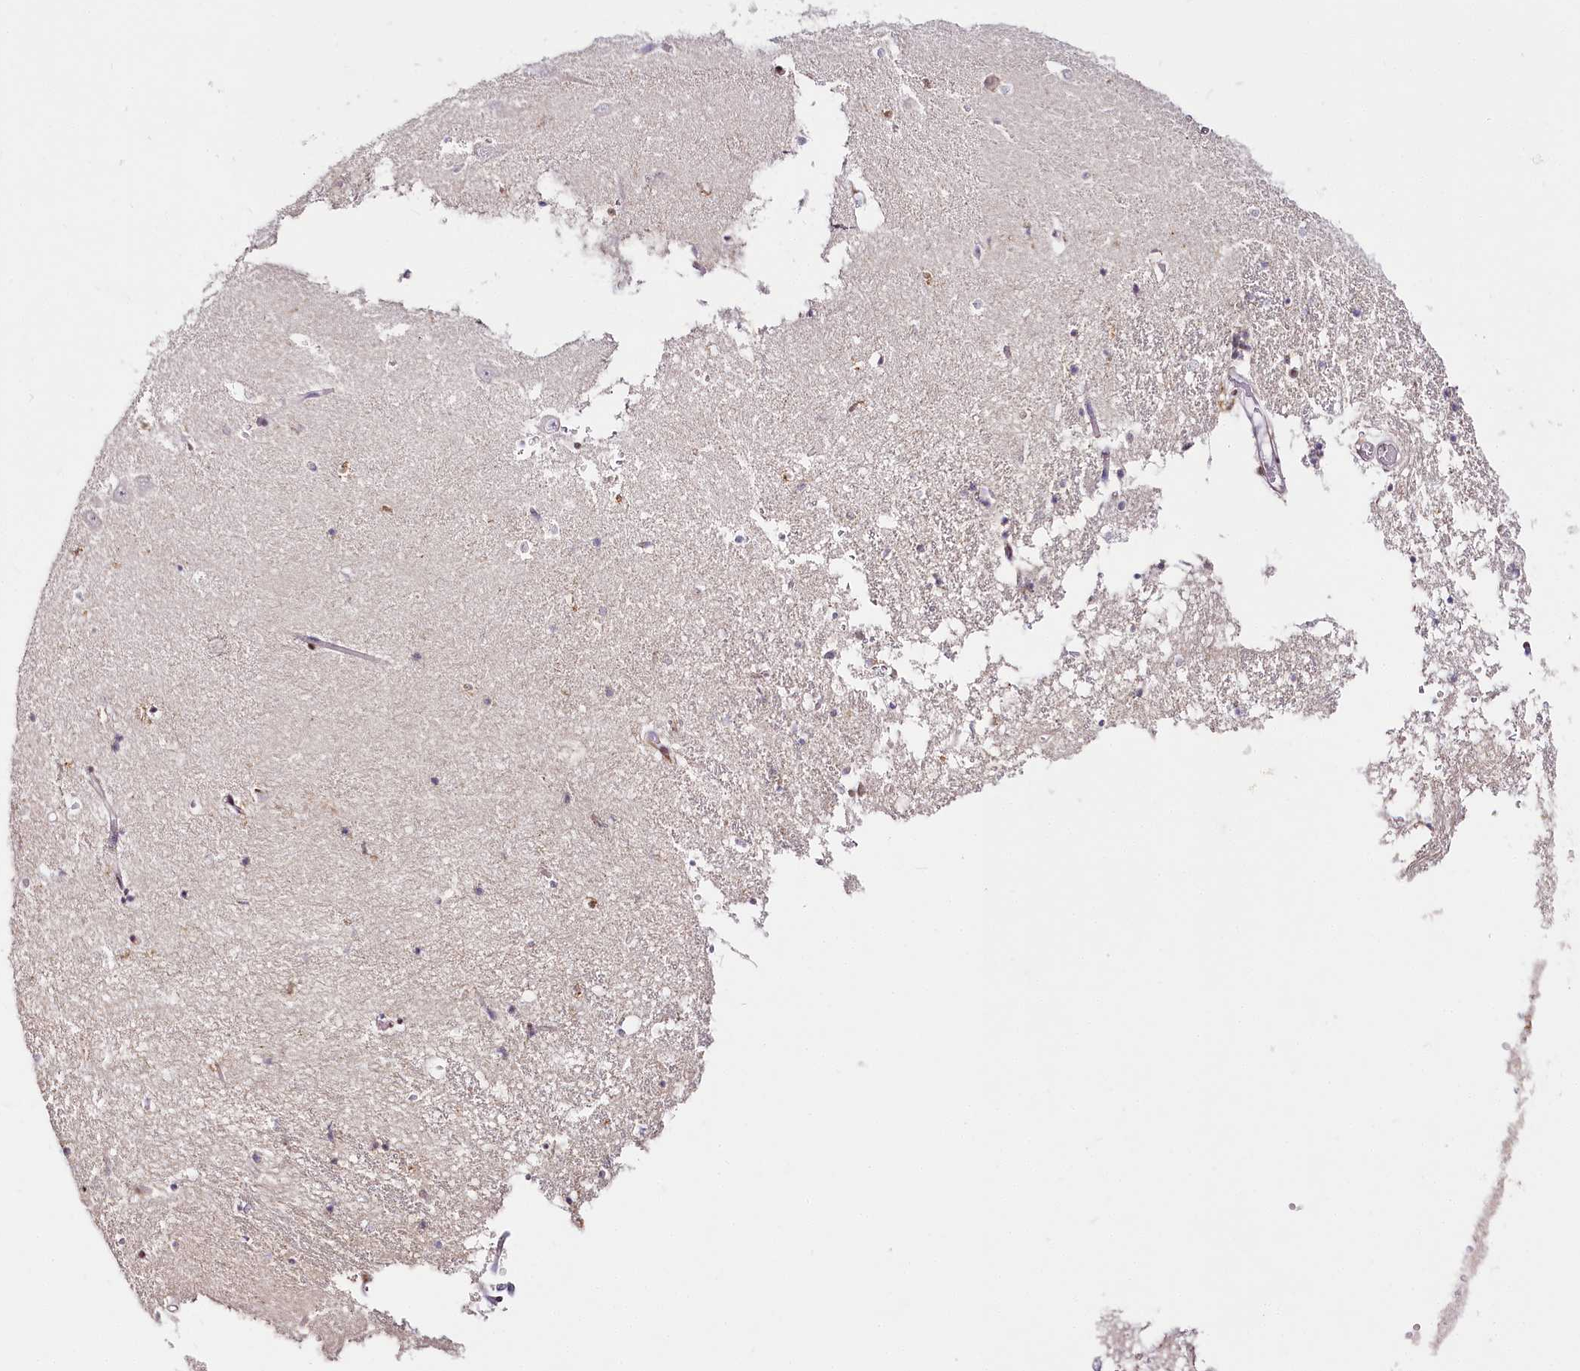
{"staining": {"intensity": "negative", "quantity": "none", "location": "none"}, "tissue": "hippocampus", "cell_type": "Glial cells", "image_type": "normal", "snomed": [{"axis": "morphology", "description": "Normal tissue, NOS"}, {"axis": "topography", "description": "Hippocampus"}], "caption": "The photomicrograph reveals no significant expression in glial cells of hippocampus.", "gene": "DOCK2", "patient": {"sex": "male", "age": 70}}